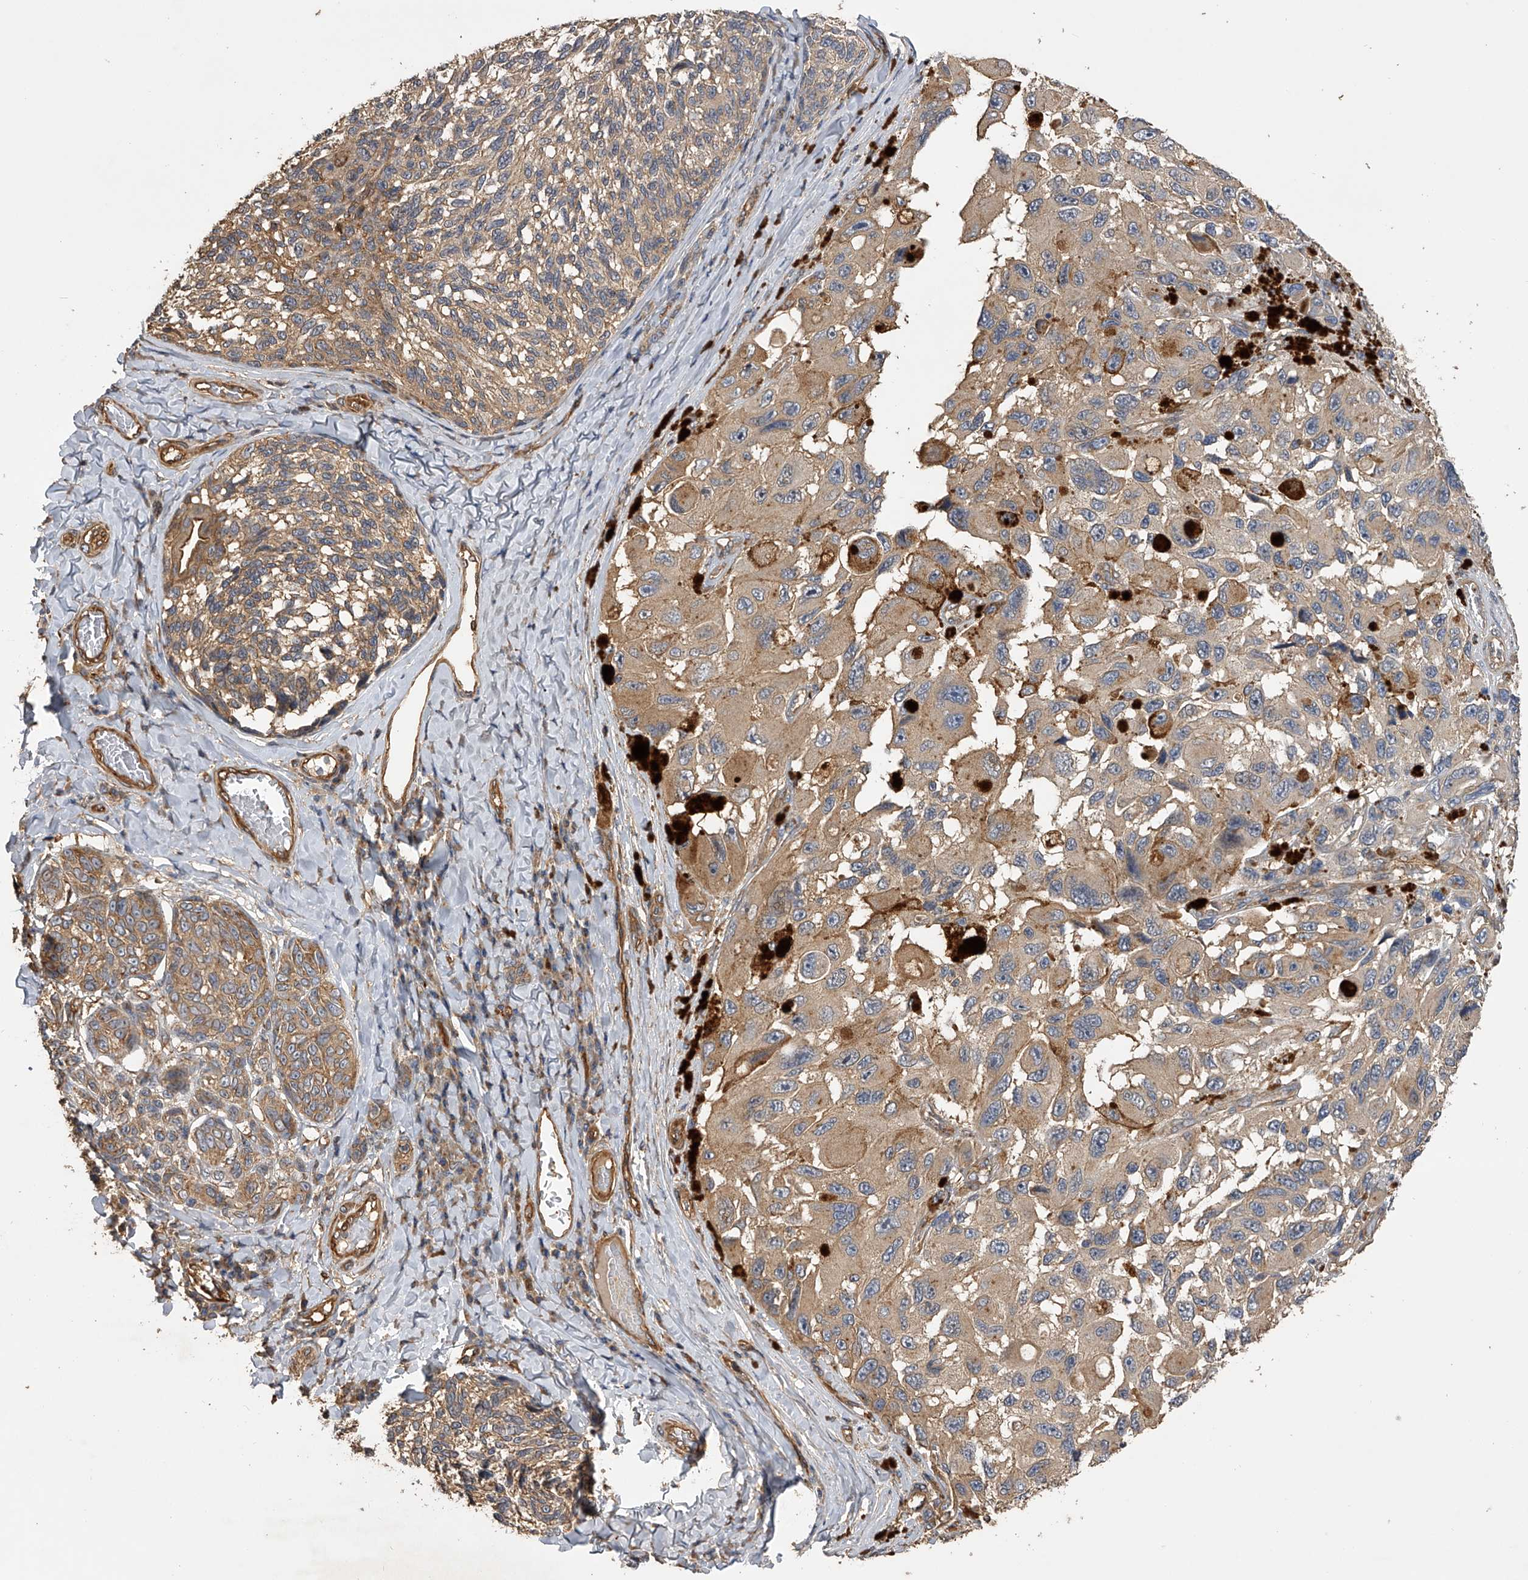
{"staining": {"intensity": "moderate", "quantity": ">75%", "location": "cytoplasmic/membranous"}, "tissue": "melanoma", "cell_type": "Tumor cells", "image_type": "cancer", "snomed": [{"axis": "morphology", "description": "Malignant melanoma, NOS"}, {"axis": "topography", "description": "Skin"}], "caption": "This is an image of immunohistochemistry staining of melanoma, which shows moderate staining in the cytoplasmic/membranous of tumor cells.", "gene": "PTPRA", "patient": {"sex": "female", "age": 73}}